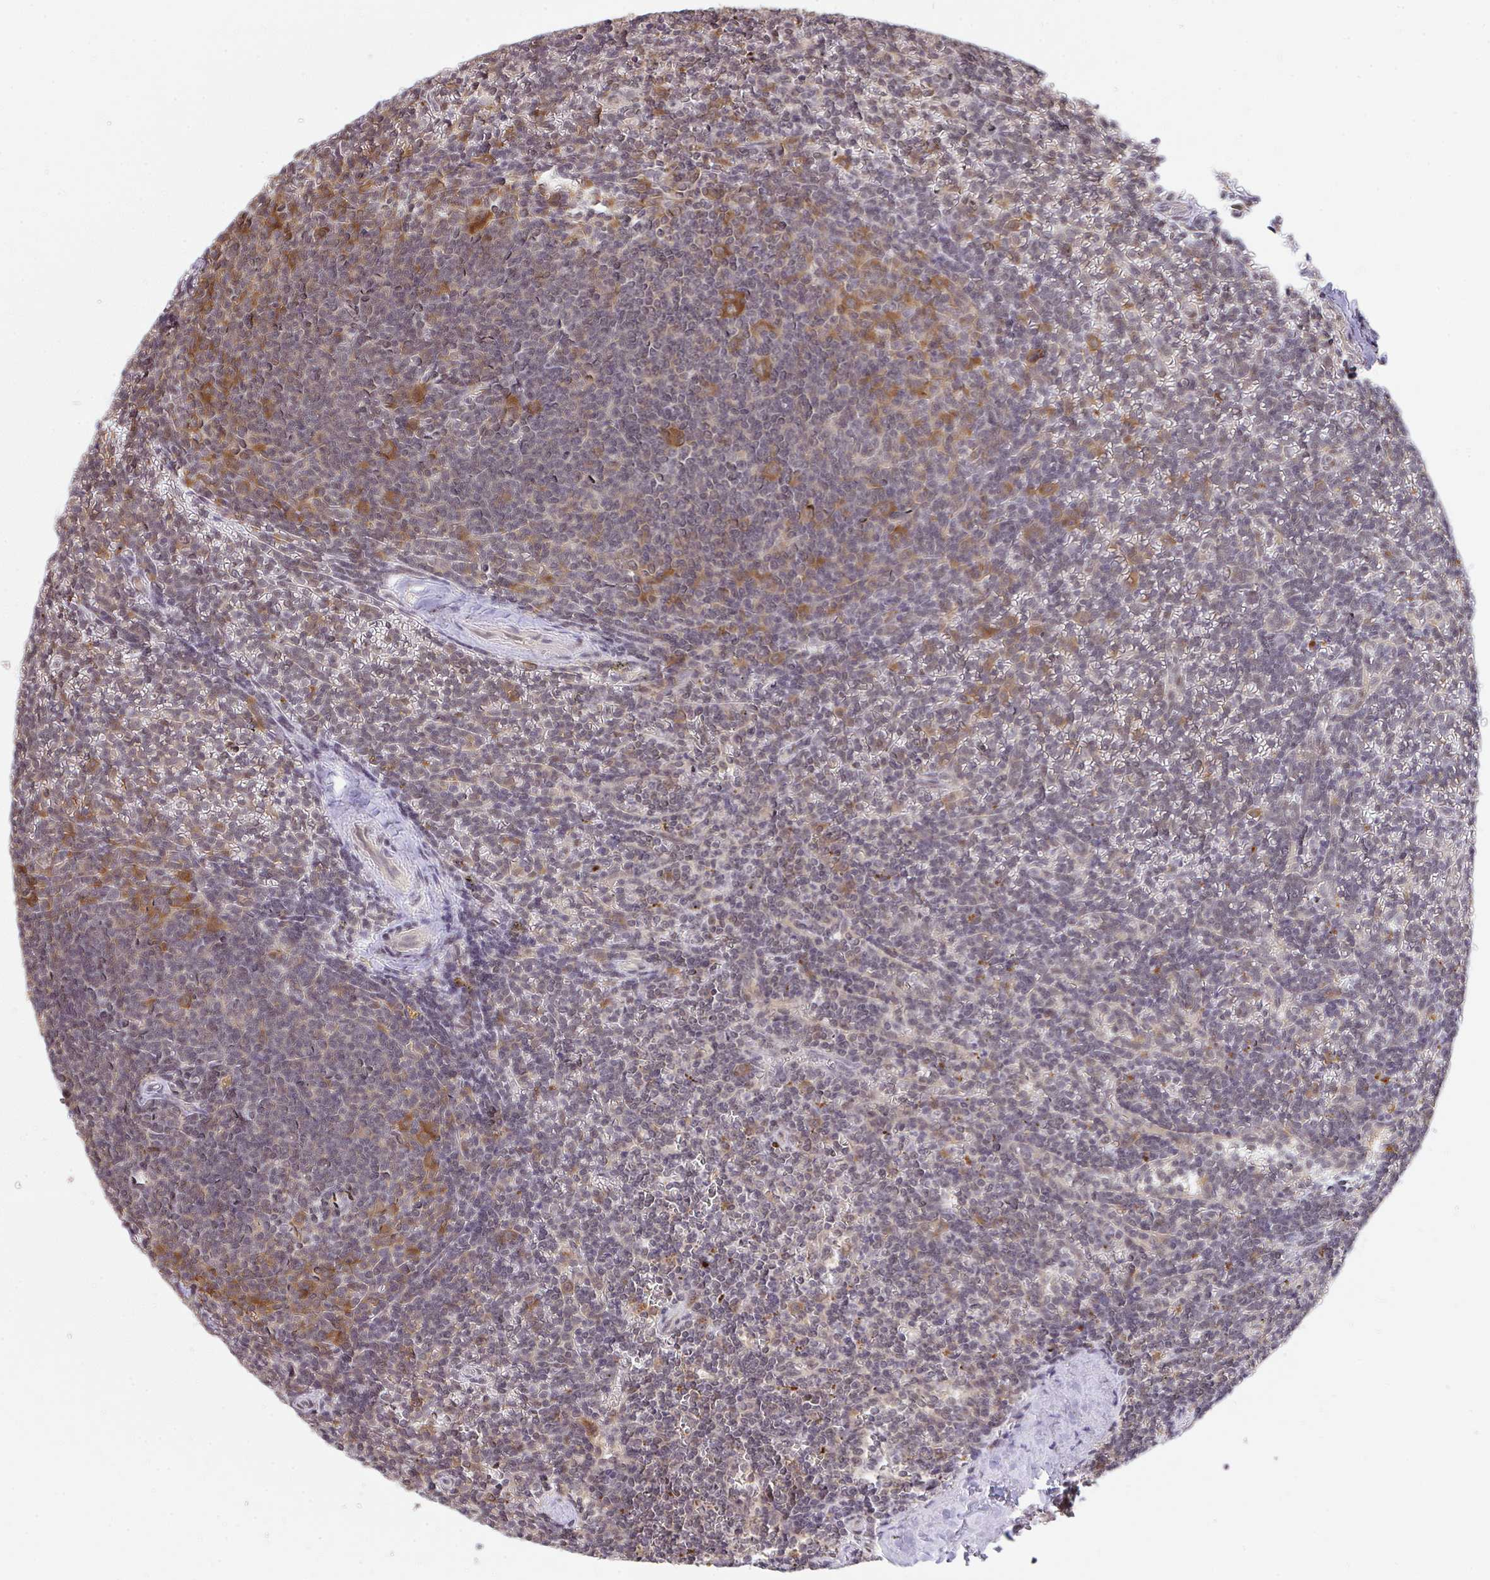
{"staining": {"intensity": "moderate", "quantity": "<25%", "location": "cytoplasmic/membranous"}, "tissue": "lymphoma", "cell_type": "Tumor cells", "image_type": "cancer", "snomed": [{"axis": "morphology", "description": "Malignant lymphoma, non-Hodgkin's type, Low grade"}, {"axis": "topography", "description": "Spleen"}], "caption": "Lymphoma stained for a protein displays moderate cytoplasmic/membranous positivity in tumor cells.", "gene": "C12orf57", "patient": {"sex": "male", "age": 78}}